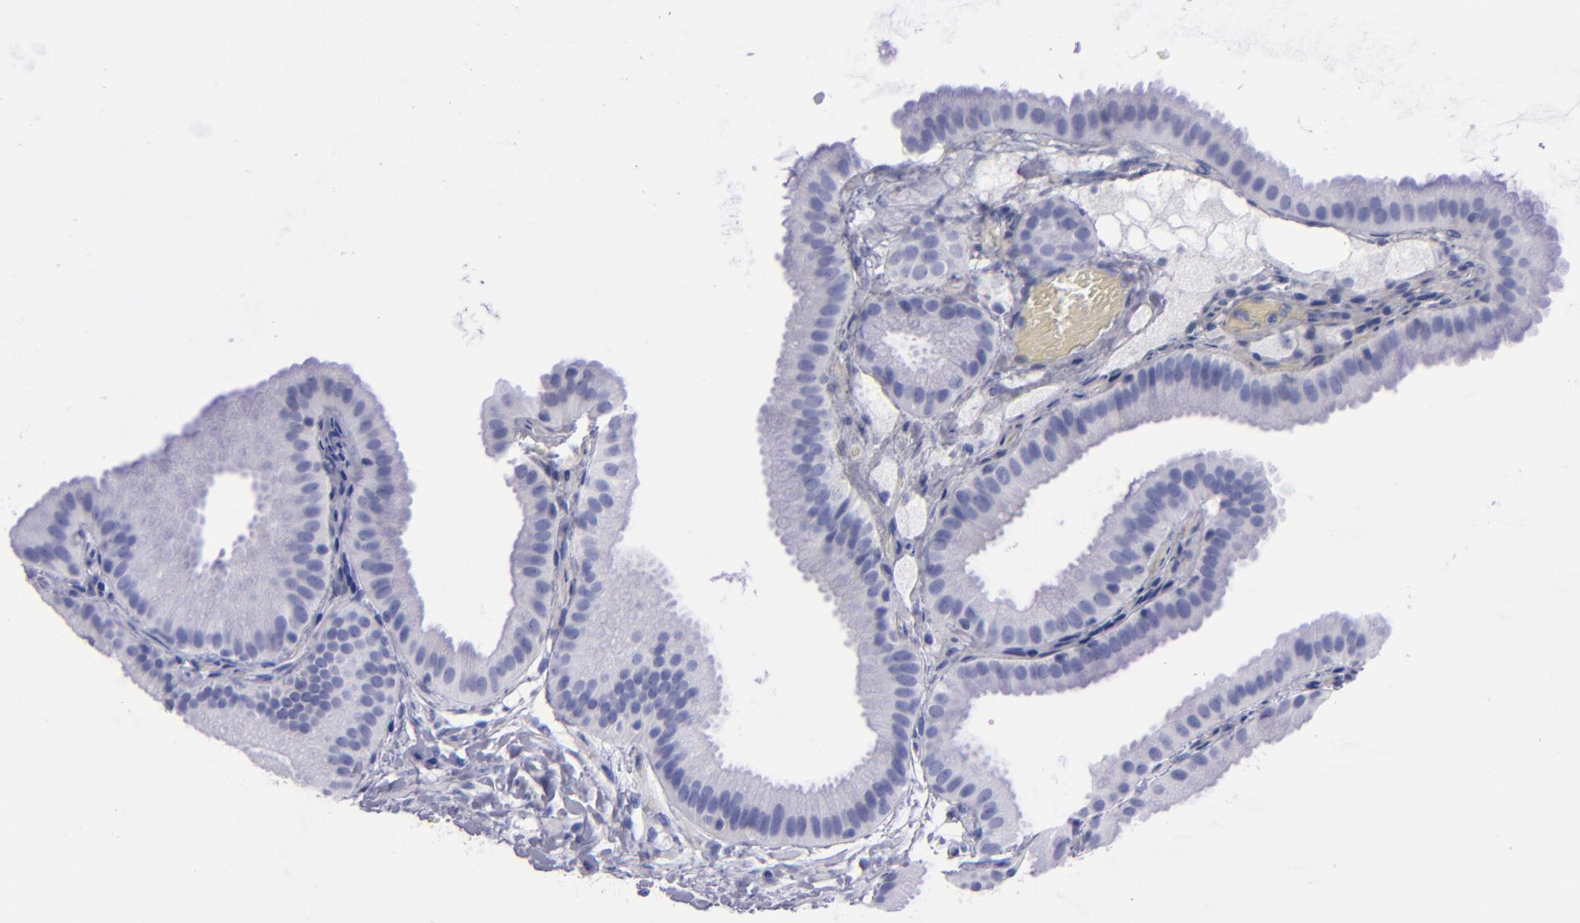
{"staining": {"intensity": "negative", "quantity": "none", "location": "none"}, "tissue": "gallbladder", "cell_type": "Glandular cells", "image_type": "normal", "snomed": [{"axis": "morphology", "description": "Normal tissue, NOS"}, {"axis": "topography", "description": "Gallbladder"}], "caption": "Glandular cells show no significant protein expression in unremarkable gallbladder.", "gene": "CD38", "patient": {"sex": "female", "age": 63}}